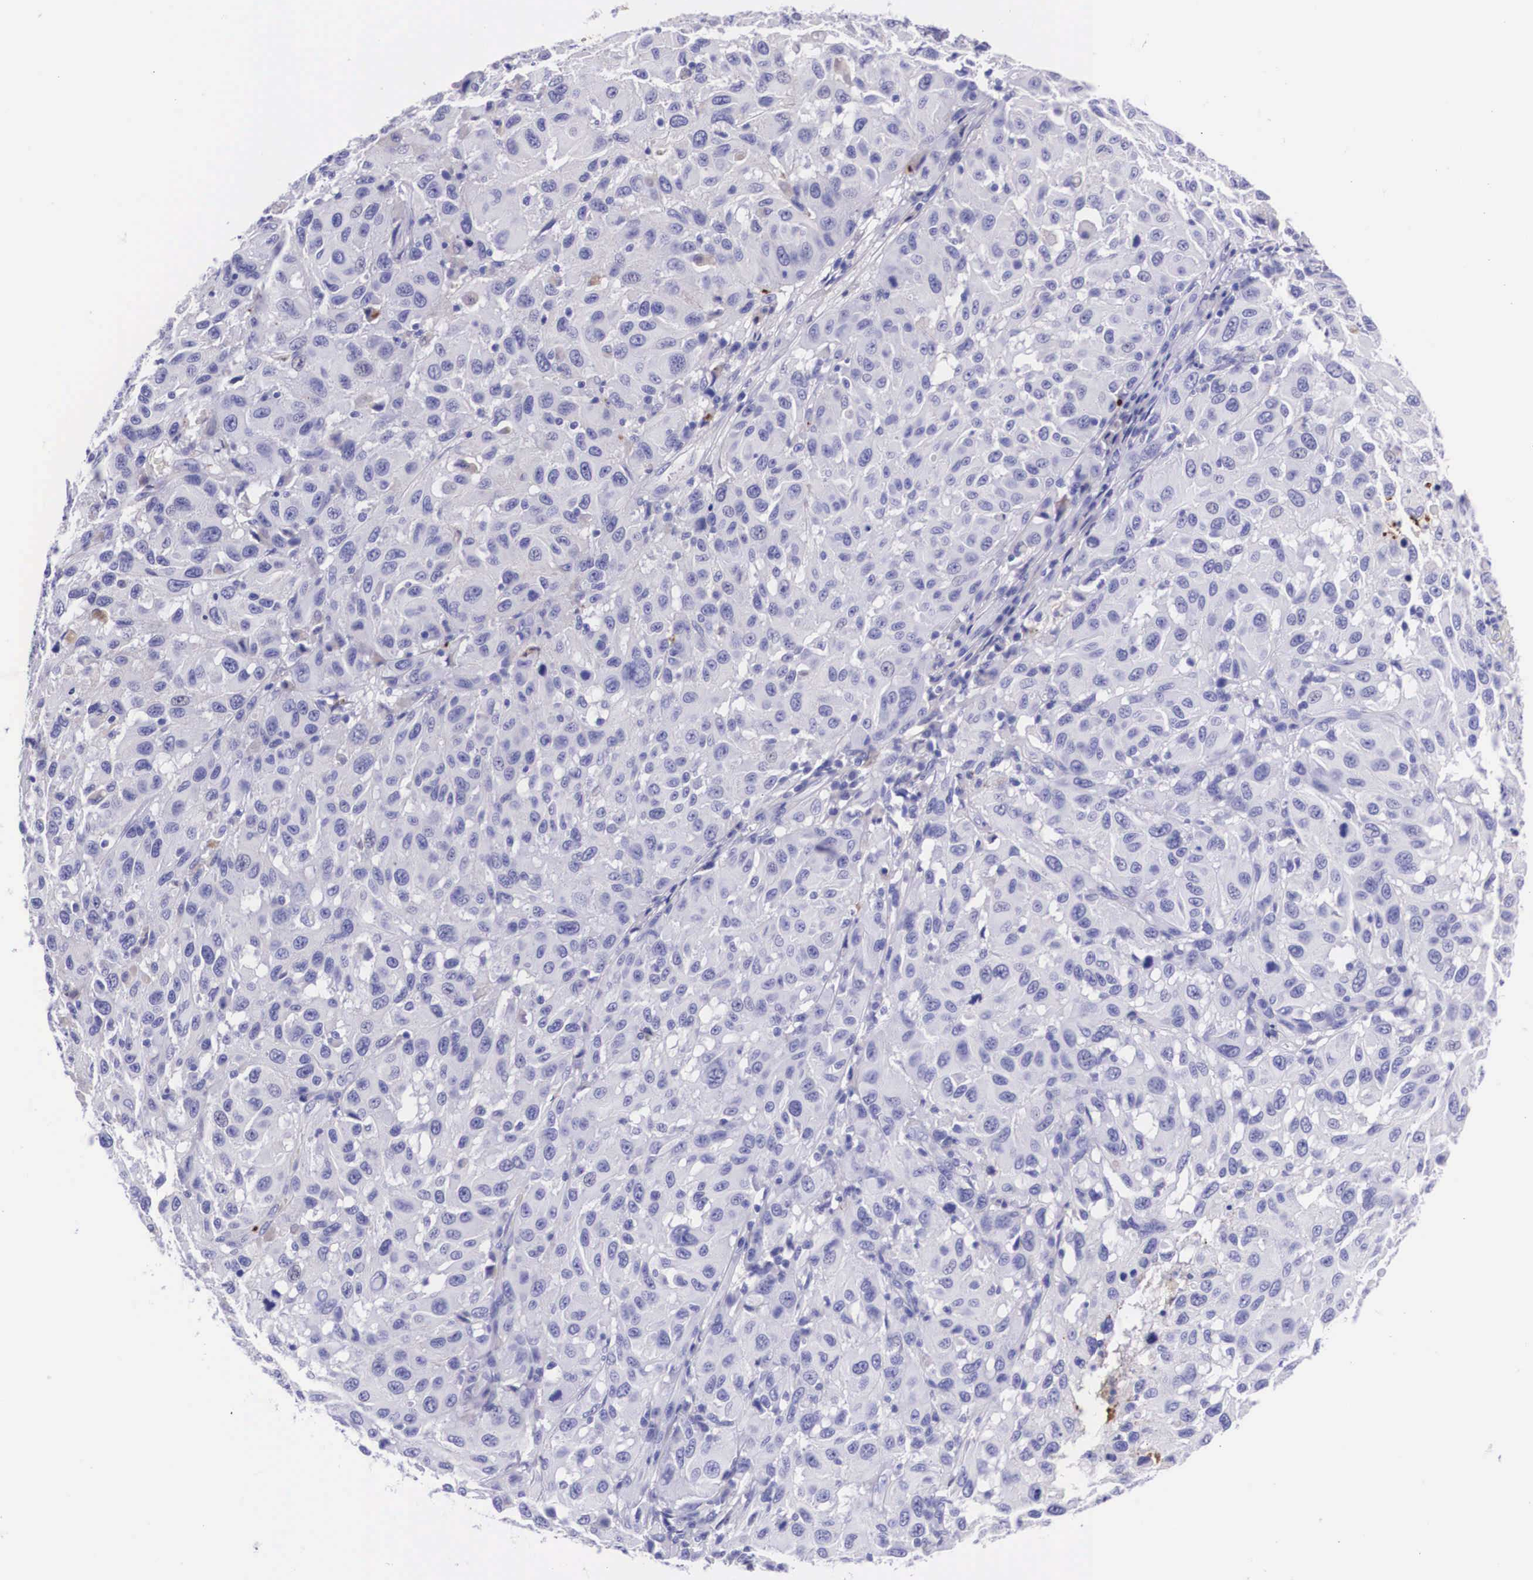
{"staining": {"intensity": "negative", "quantity": "none", "location": "none"}, "tissue": "melanoma", "cell_type": "Tumor cells", "image_type": "cancer", "snomed": [{"axis": "morphology", "description": "Malignant melanoma, NOS"}, {"axis": "topography", "description": "Skin"}], "caption": "Tumor cells show no significant positivity in malignant melanoma.", "gene": "PLG", "patient": {"sex": "female", "age": 77}}